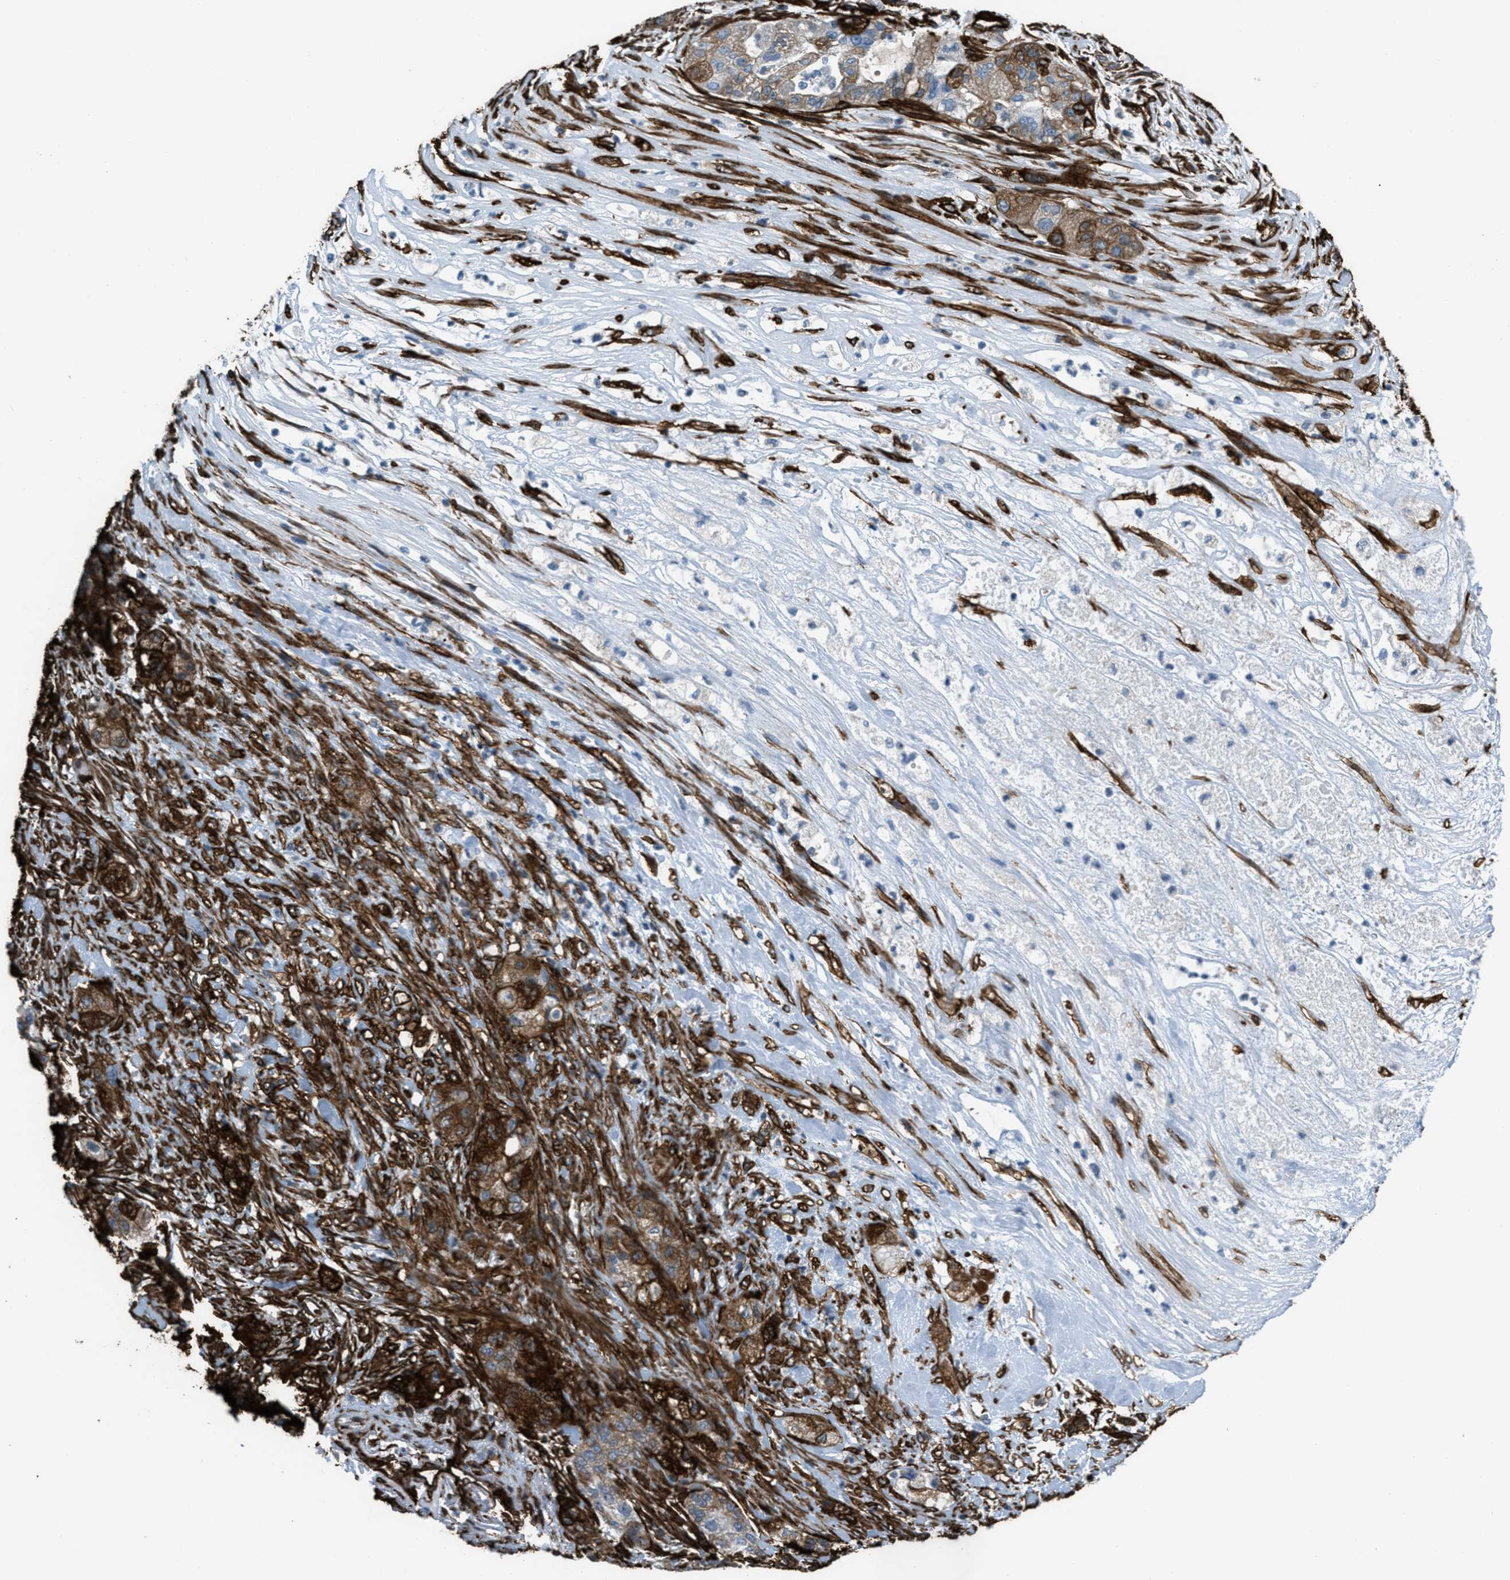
{"staining": {"intensity": "strong", "quantity": ">75%", "location": "cytoplasmic/membranous"}, "tissue": "pancreatic cancer", "cell_type": "Tumor cells", "image_type": "cancer", "snomed": [{"axis": "morphology", "description": "Adenocarcinoma, NOS"}, {"axis": "topography", "description": "Pancreas"}], "caption": "Immunohistochemistry staining of pancreatic cancer (adenocarcinoma), which demonstrates high levels of strong cytoplasmic/membranous staining in about >75% of tumor cells indicating strong cytoplasmic/membranous protein expression. The staining was performed using DAB (brown) for protein detection and nuclei were counterstained in hematoxylin (blue).", "gene": "CALD1", "patient": {"sex": "female", "age": 78}}